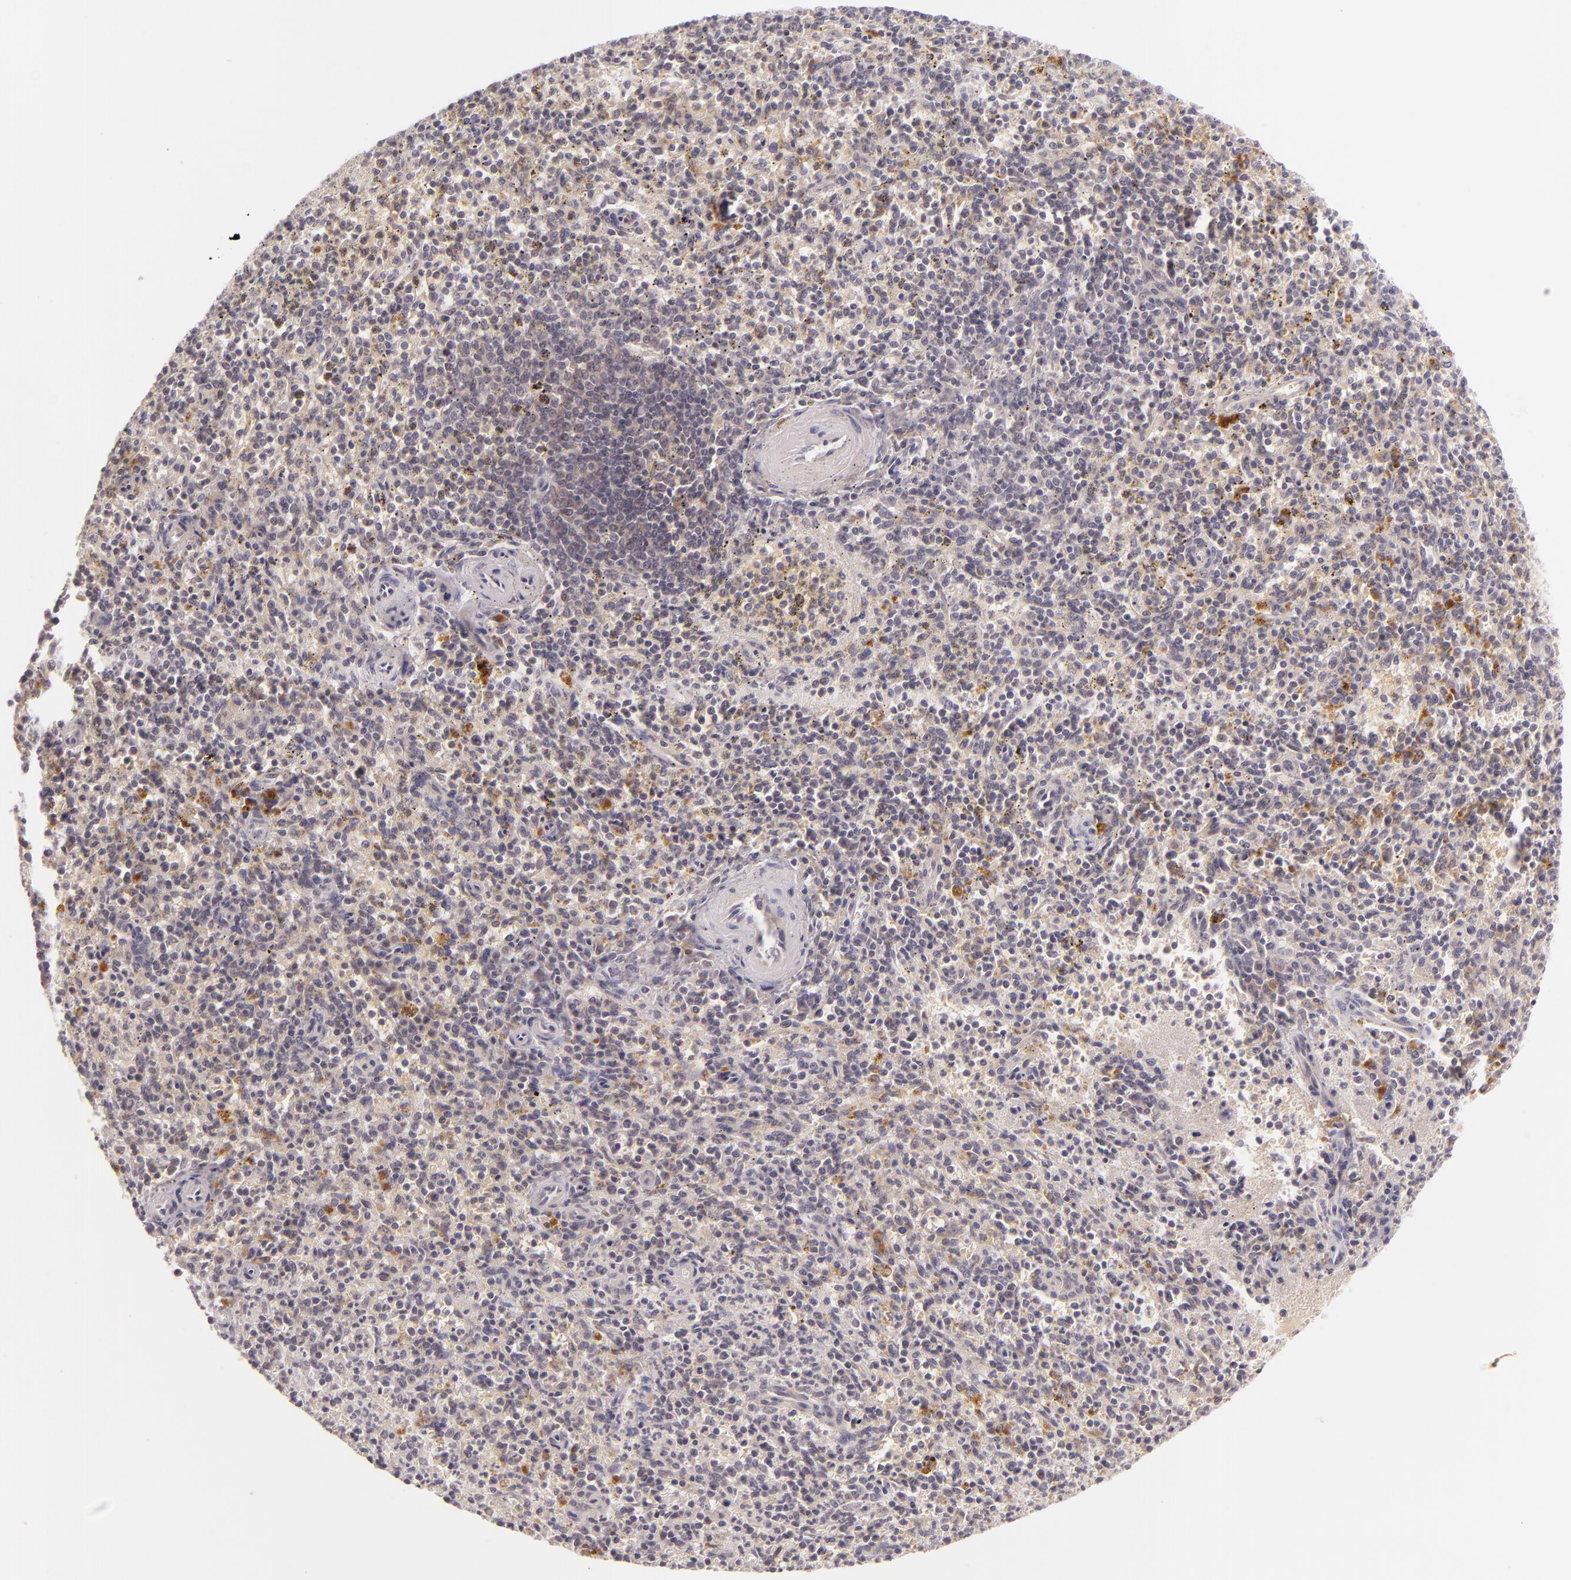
{"staining": {"intensity": "weak", "quantity": "25%-75%", "location": "cytoplasmic/membranous"}, "tissue": "spleen", "cell_type": "Cells in red pulp", "image_type": "normal", "snomed": [{"axis": "morphology", "description": "Normal tissue, NOS"}, {"axis": "topography", "description": "Spleen"}], "caption": "An image showing weak cytoplasmic/membranous expression in about 25%-75% of cells in red pulp in normal spleen, as visualized by brown immunohistochemical staining.", "gene": "CASP8", "patient": {"sex": "male", "age": 72}}